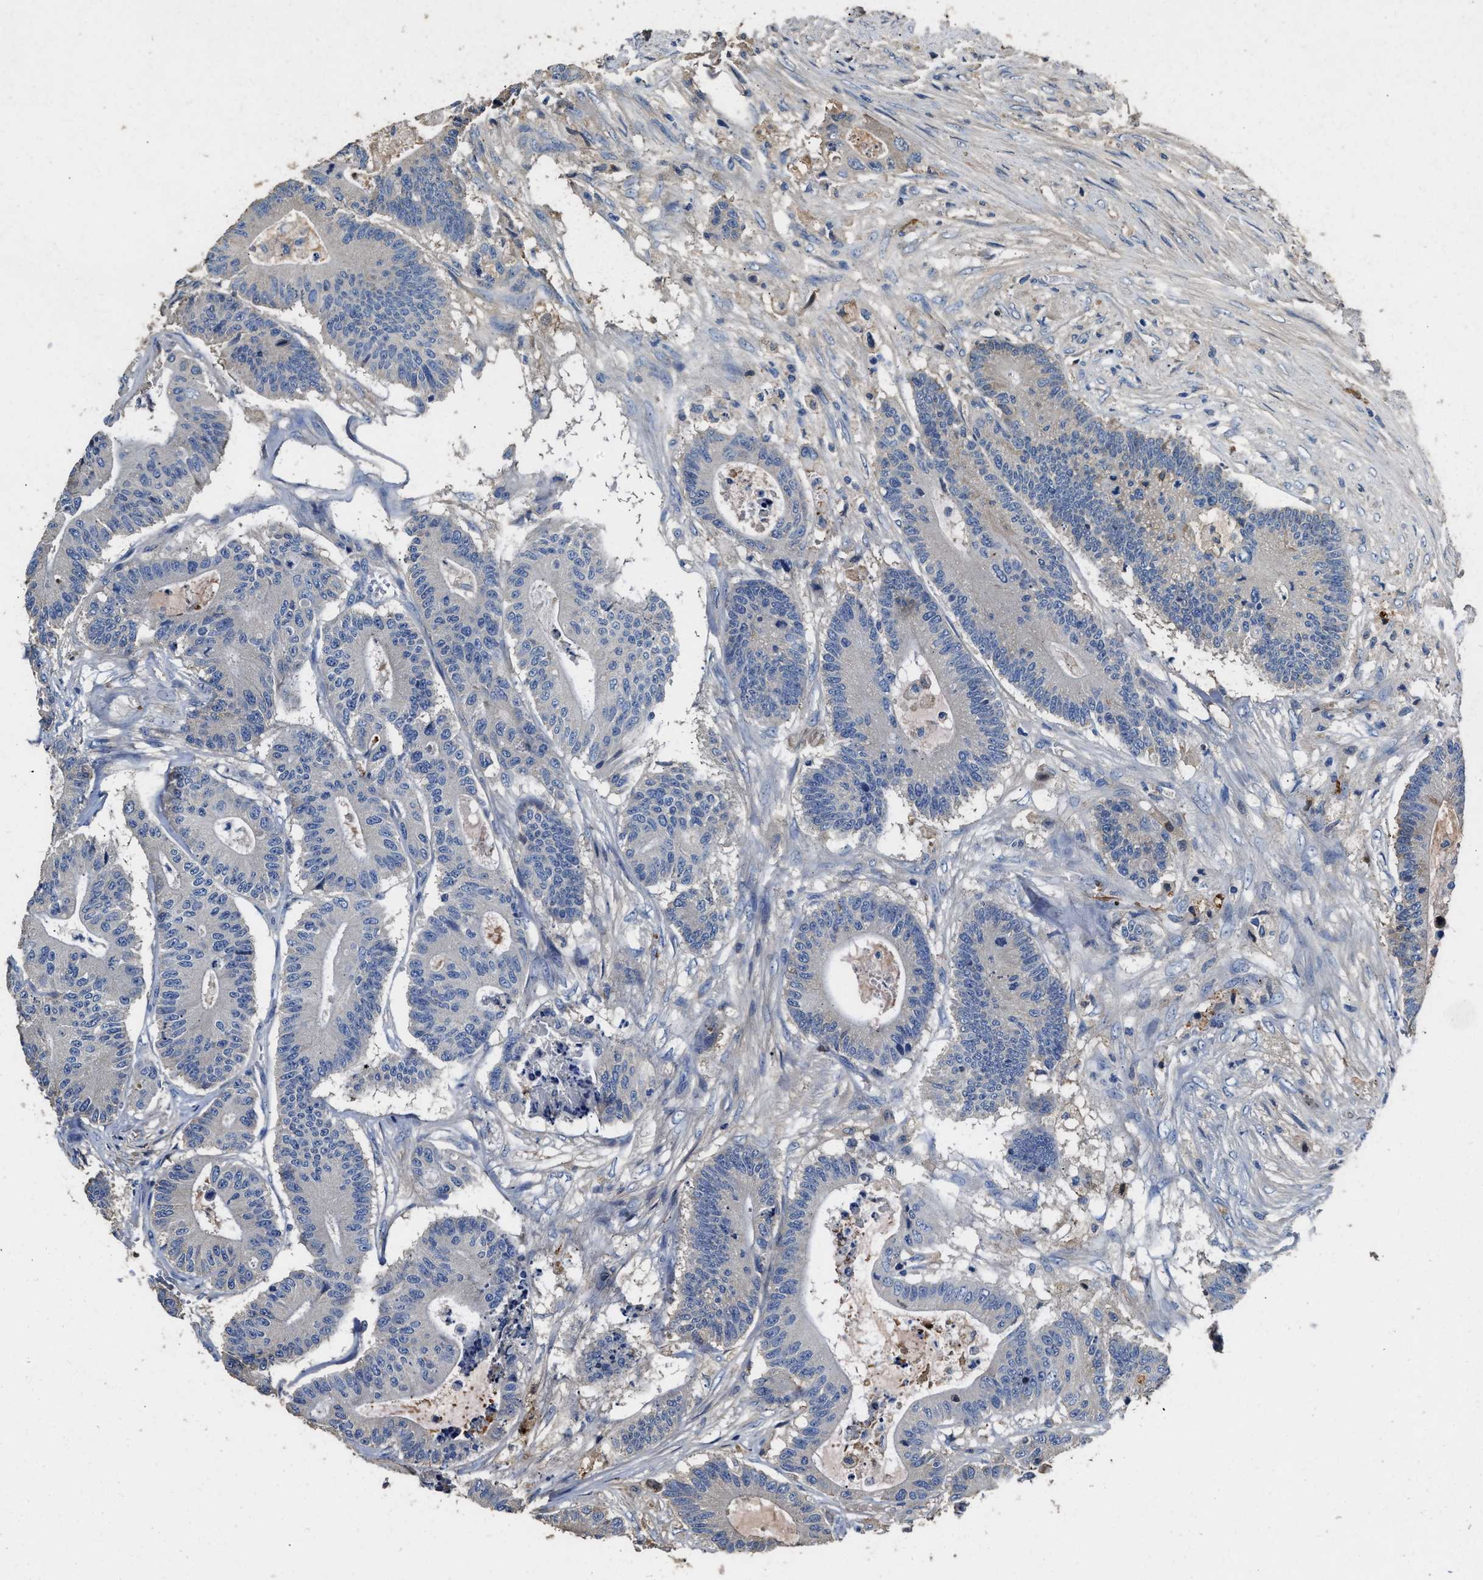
{"staining": {"intensity": "negative", "quantity": "none", "location": "none"}, "tissue": "colorectal cancer", "cell_type": "Tumor cells", "image_type": "cancer", "snomed": [{"axis": "morphology", "description": "Adenocarcinoma, NOS"}, {"axis": "topography", "description": "Colon"}], "caption": "The immunohistochemistry photomicrograph has no significant expression in tumor cells of colorectal cancer (adenocarcinoma) tissue.", "gene": "C3", "patient": {"sex": "female", "age": 84}}